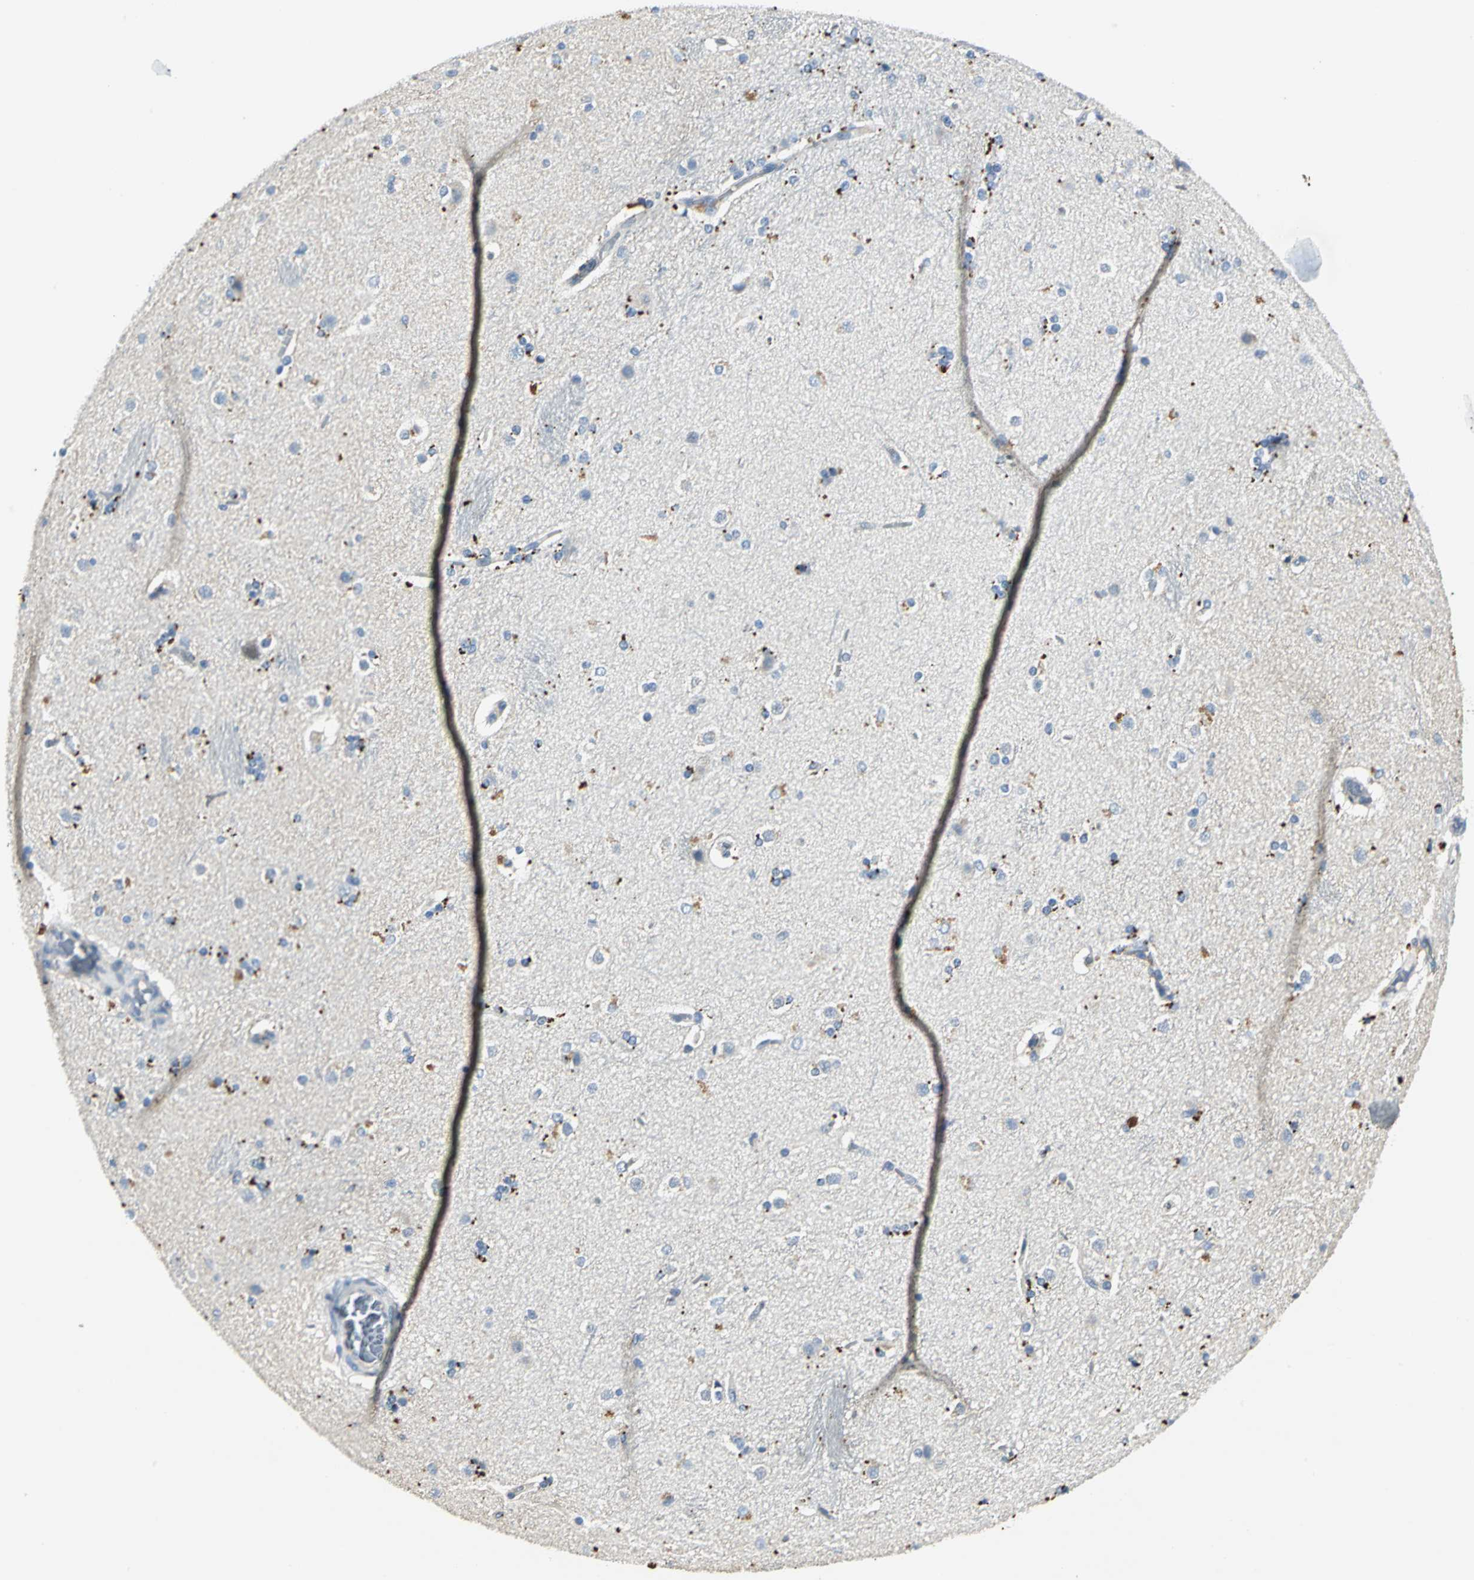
{"staining": {"intensity": "negative", "quantity": "none", "location": "none"}, "tissue": "caudate", "cell_type": "Glial cells", "image_type": "normal", "snomed": [{"axis": "morphology", "description": "Normal tissue, NOS"}, {"axis": "topography", "description": "Lateral ventricle wall"}], "caption": "DAB immunohistochemical staining of normal human caudate reveals no significant staining in glial cells.", "gene": "RIPOR1", "patient": {"sex": "female", "age": 19}}